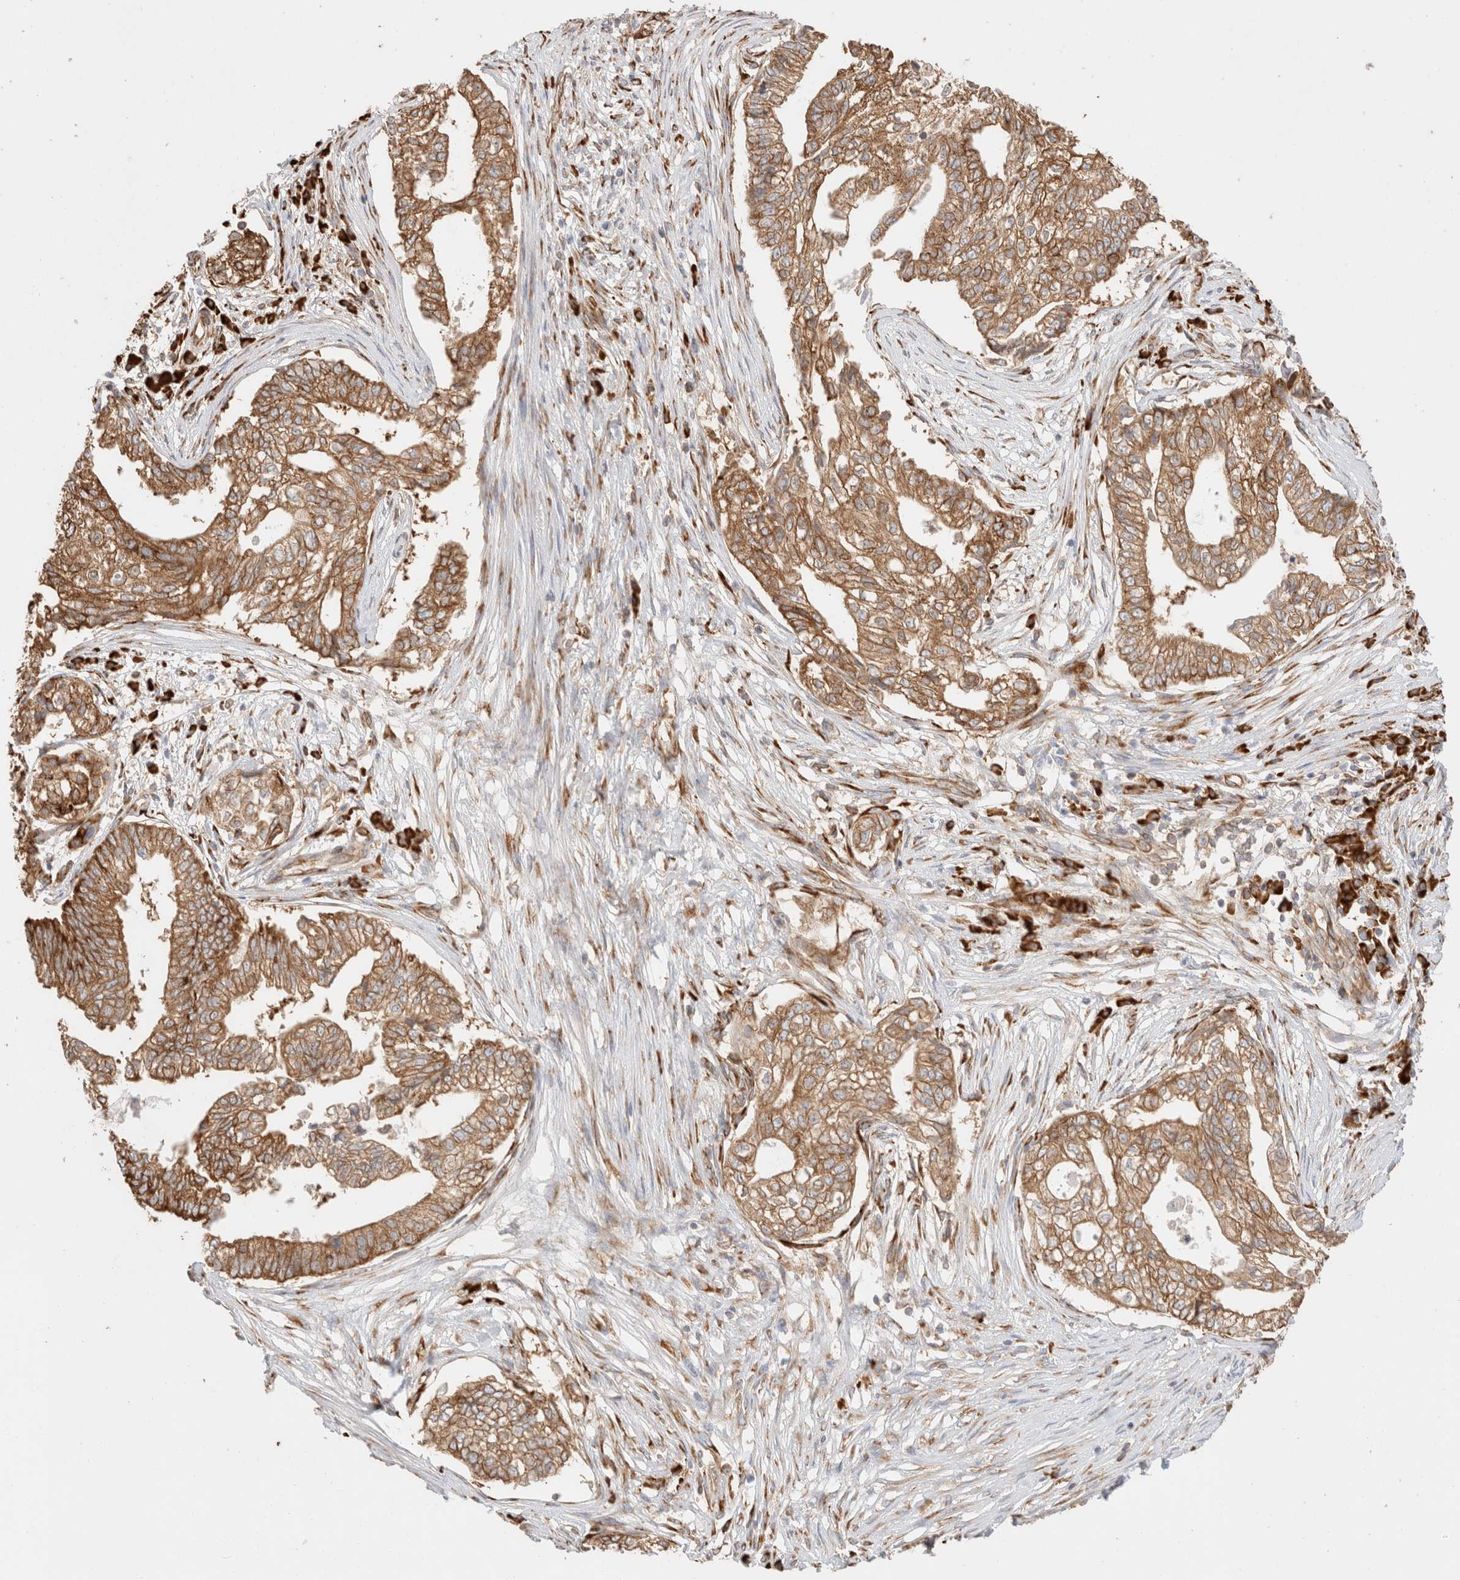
{"staining": {"intensity": "strong", "quantity": ">75%", "location": "cytoplasmic/membranous"}, "tissue": "pancreatic cancer", "cell_type": "Tumor cells", "image_type": "cancer", "snomed": [{"axis": "morphology", "description": "Adenocarcinoma, NOS"}, {"axis": "topography", "description": "Pancreas"}], "caption": "A brown stain labels strong cytoplasmic/membranous positivity of a protein in pancreatic cancer (adenocarcinoma) tumor cells.", "gene": "ZC2HC1A", "patient": {"sex": "male", "age": 72}}